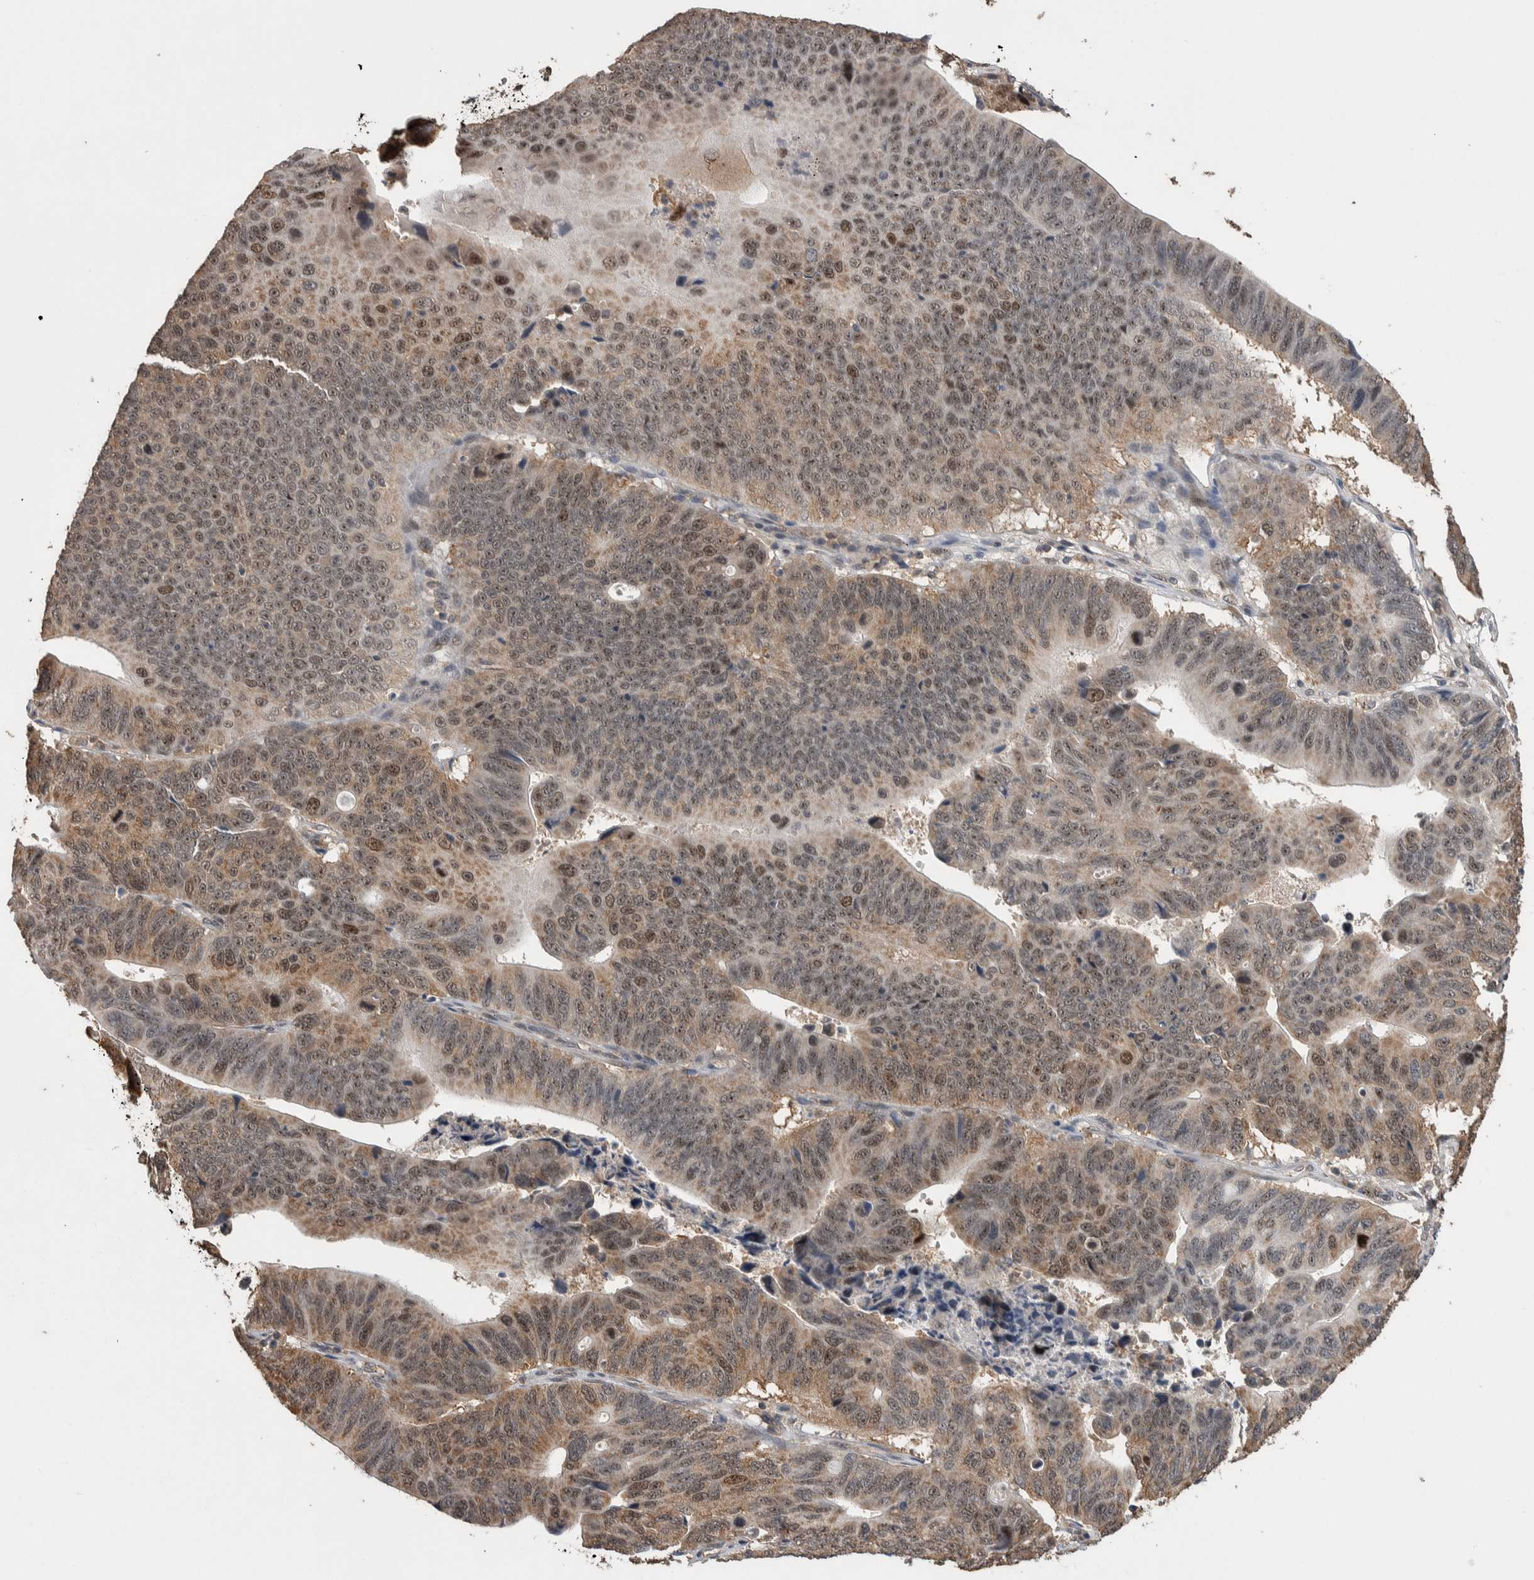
{"staining": {"intensity": "moderate", "quantity": "25%-75%", "location": "cytoplasmic/membranous,nuclear"}, "tissue": "stomach cancer", "cell_type": "Tumor cells", "image_type": "cancer", "snomed": [{"axis": "morphology", "description": "Adenocarcinoma, NOS"}, {"axis": "topography", "description": "Stomach"}], "caption": "The image displays staining of stomach cancer, revealing moderate cytoplasmic/membranous and nuclear protein staining (brown color) within tumor cells.", "gene": "DVL2", "patient": {"sex": "male", "age": 59}}